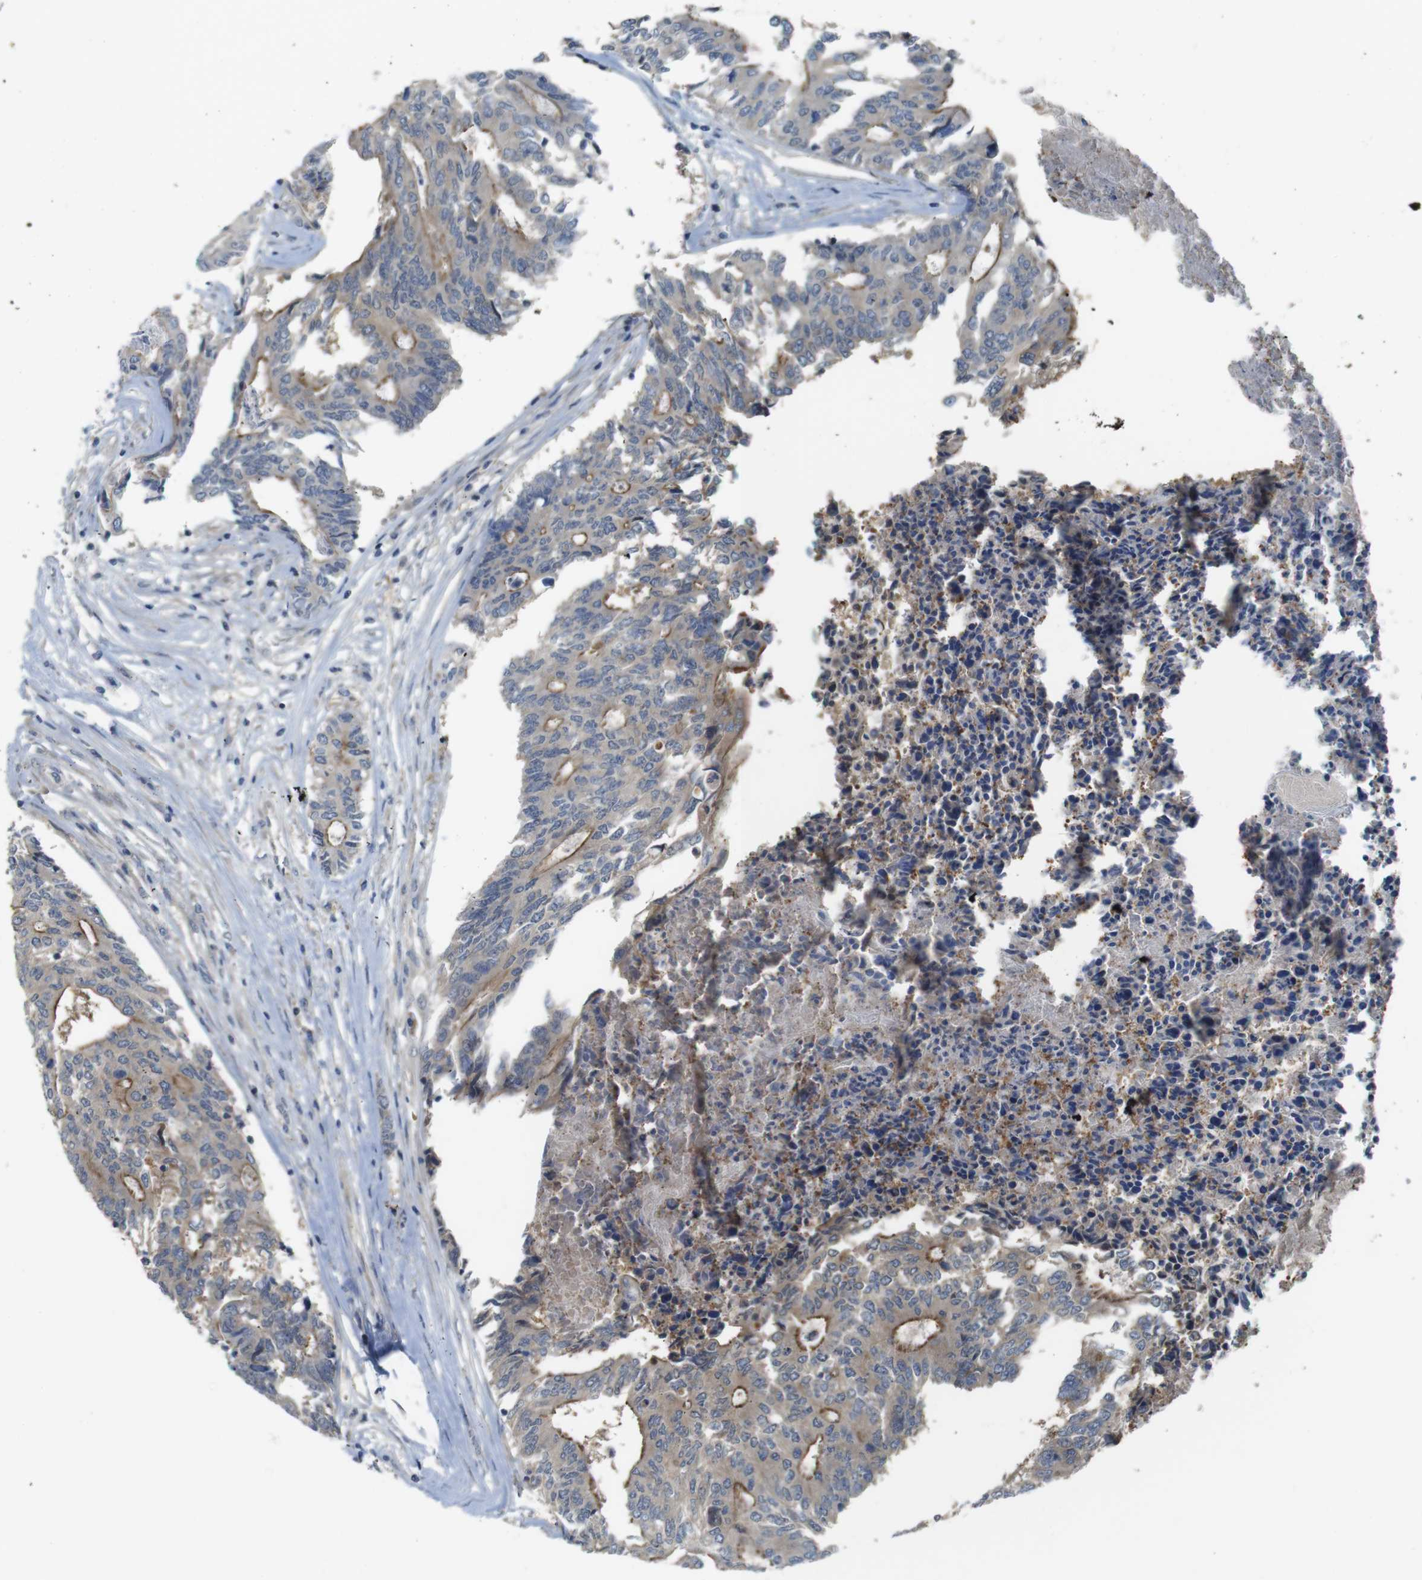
{"staining": {"intensity": "moderate", "quantity": "25%-75%", "location": "cytoplasmic/membranous"}, "tissue": "colorectal cancer", "cell_type": "Tumor cells", "image_type": "cancer", "snomed": [{"axis": "morphology", "description": "Adenocarcinoma, NOS"}, {"axis": "topography", "description": "Rectum"}], "caption": "This is a histology image of IHC staining of colorectal cancer, which shows moderate positivity in the cytoplasmic/membranous of tumor cells.", "gene": "ABHD15", "patient": {"sex": "male", "age": 63}}